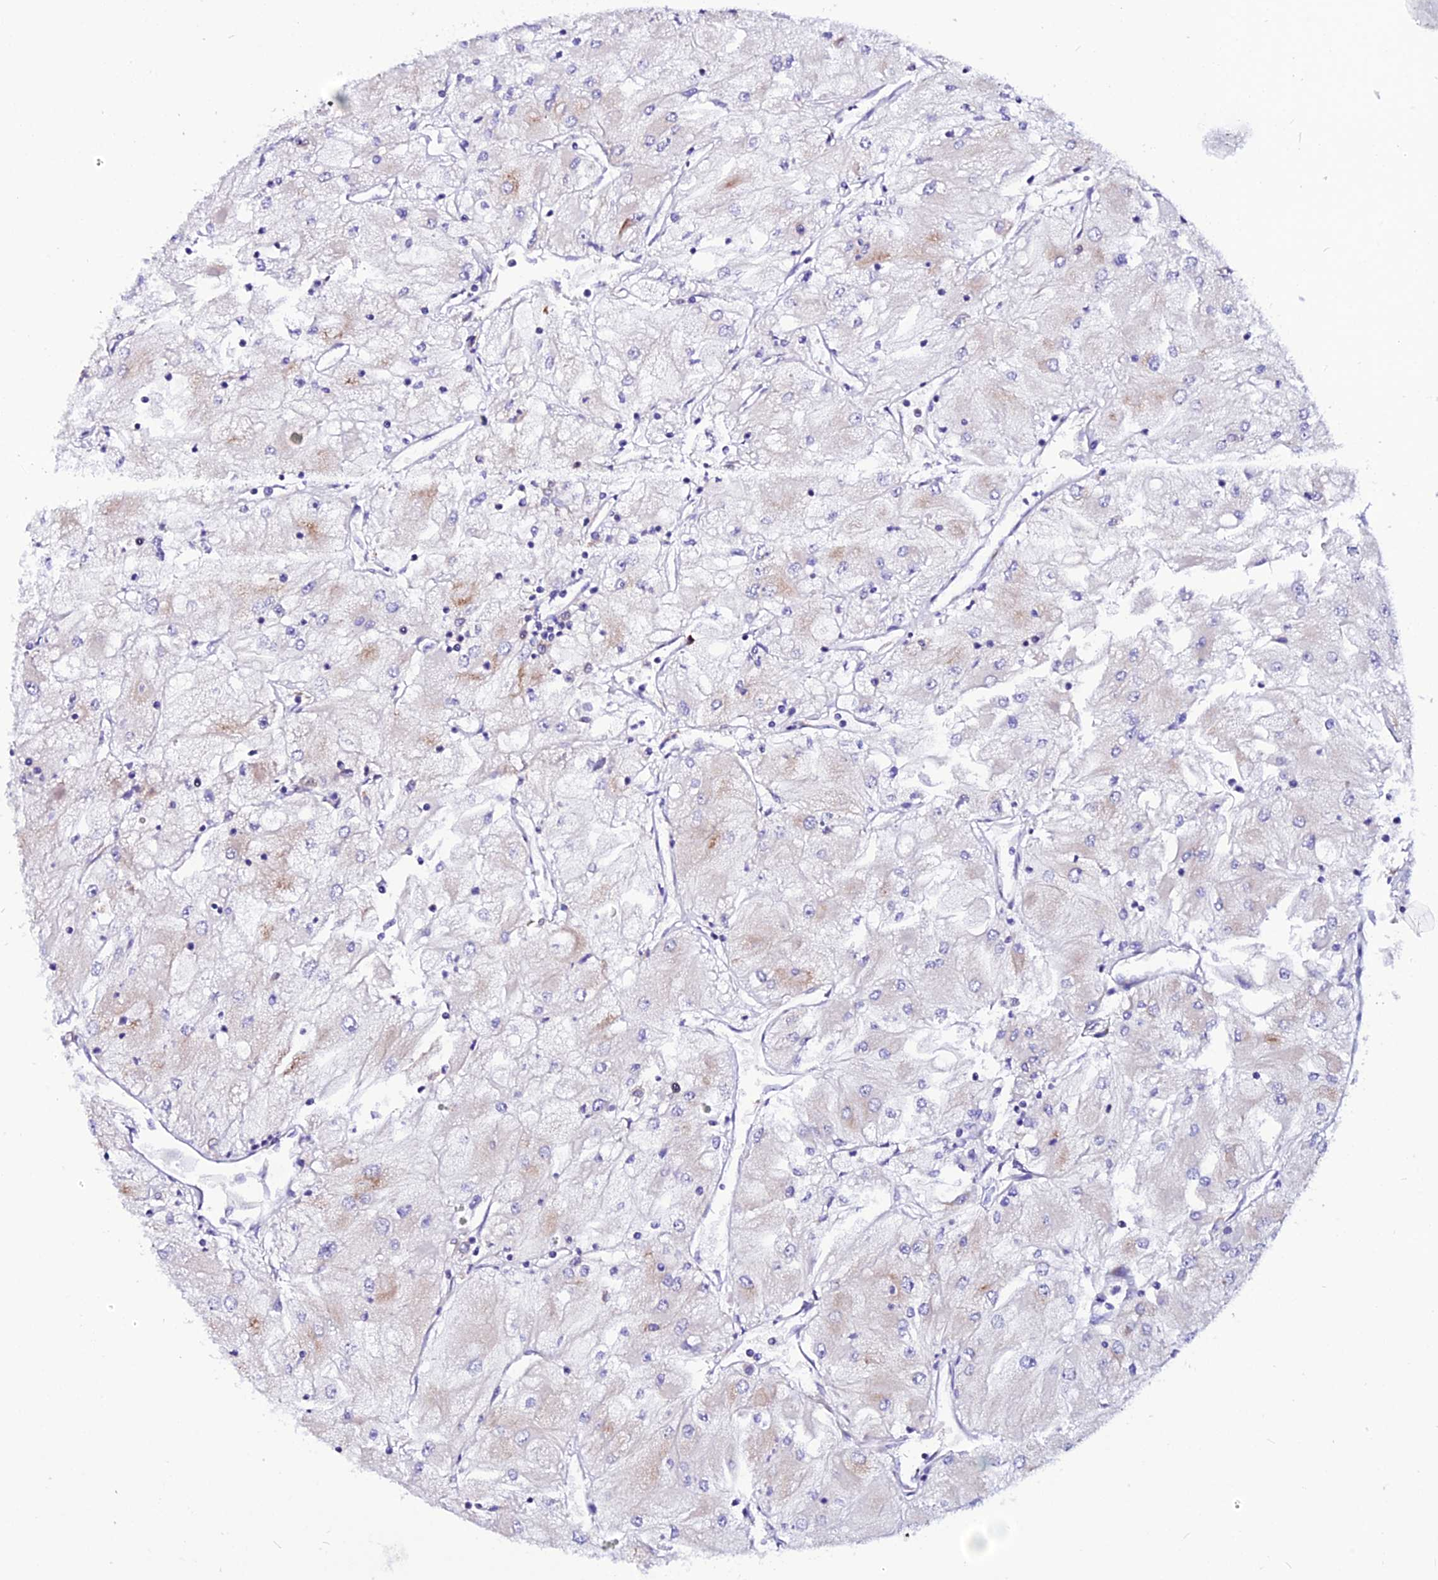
{"staining": {"intensity": "weak", "quantity": "<25%", "location": "cytoplasmic/membranous"}, "tissue": "renal cancer", "cell_type": "Tumor cells", "image_type": "cancer", "snomed": [{"axis": "morphology", "description": "Adenocarcinoma, NOS"}, {"axis": "topography", "description": "Kidney"}], "caption": "Human adenocarcinoma (renal) stained for a protein using IHC demonstrates no staining in tumor cells.", "gene": "EEF1G", "patient": {"sex": "male", "age": 80}}